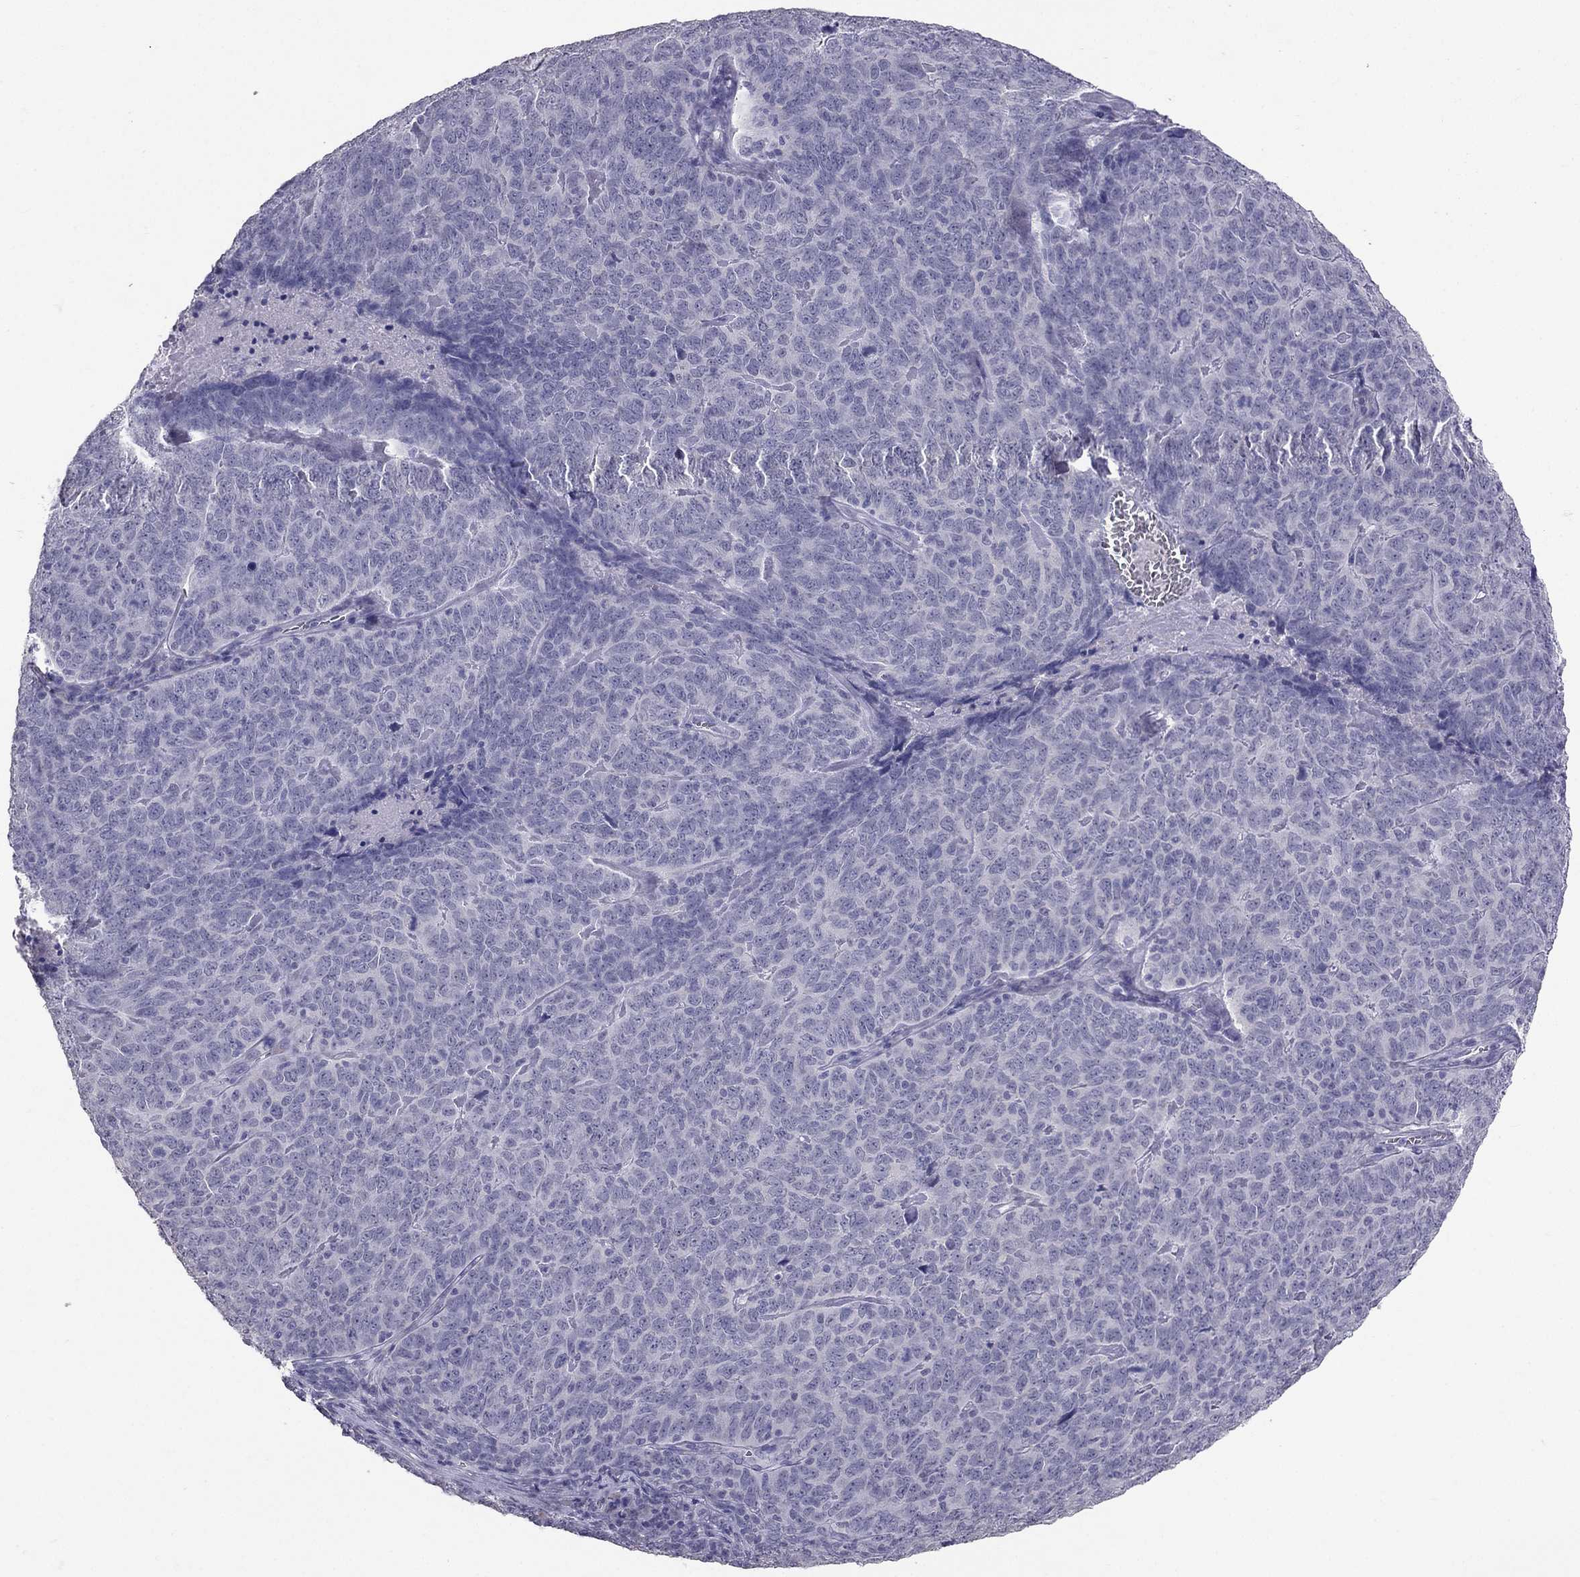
{"staining": {"intensity": "negative", "quantity": "none", "location": "none"}, "tissue": "skin cancer", "cell_type": "Tumor cells", "image_type": "cancer", "snomed": [{"axis": "morphology", "description": "Squamous cell carcinoma, NOS"}, {"axis": "topography", "description": "Skin"}, {"axis": "topography", "description": "Anal"}], "caption": "This image is of skin cancer stained with immunohistochemistry to label a protein in brown with the nuclei are counter-stained blue. There is no positivity in tumor cells. (Brightfield microscopy of DAB (3,3'-diaminobenzidine) immunohistochemistry at high magnification).", "gene": "PSMB11", "patient": {"sex": "female", "age": 51}}